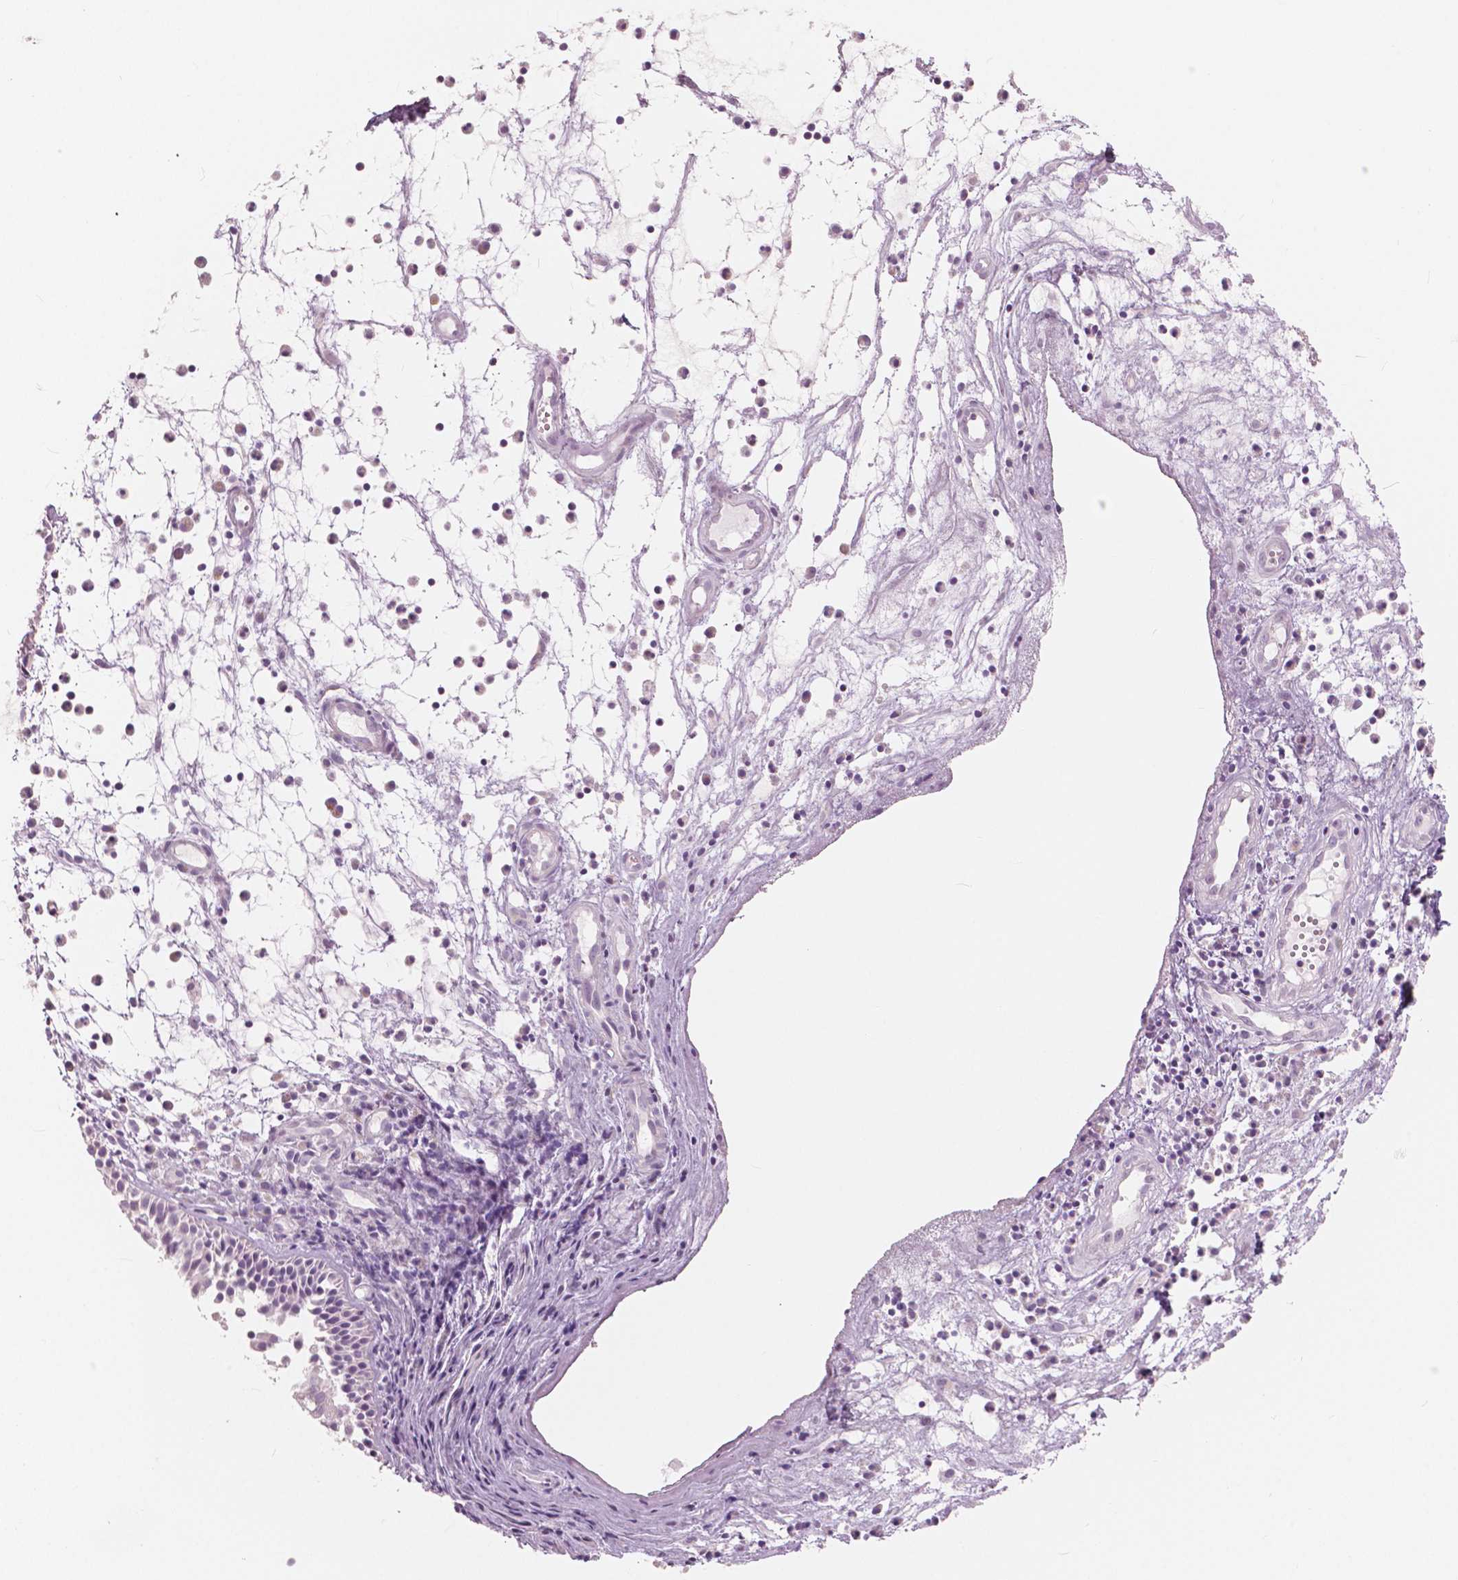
{"staining": {"intensity": "negative", "quantity": "none", "location": "none"}, "tissue": "nasopharynx", "cell_type": "Respiratory epithelial cells", "image_type": "normal", "snomed": [{"axis": "morphology", "description": "Normal tissue, NOS"}, {"axis": "topography", "description": "Nasopharynx"}], "caption": "Immunohistochemistry of normal human nasopharynx shows no expression in respiratory epithelial cells. (Brightfield microscopy of DAB (3,3'-diaminobenzidine) IHC at high magnification).", "gene": "A4GNT", "patient": {"sex": "male", "age": 31}}